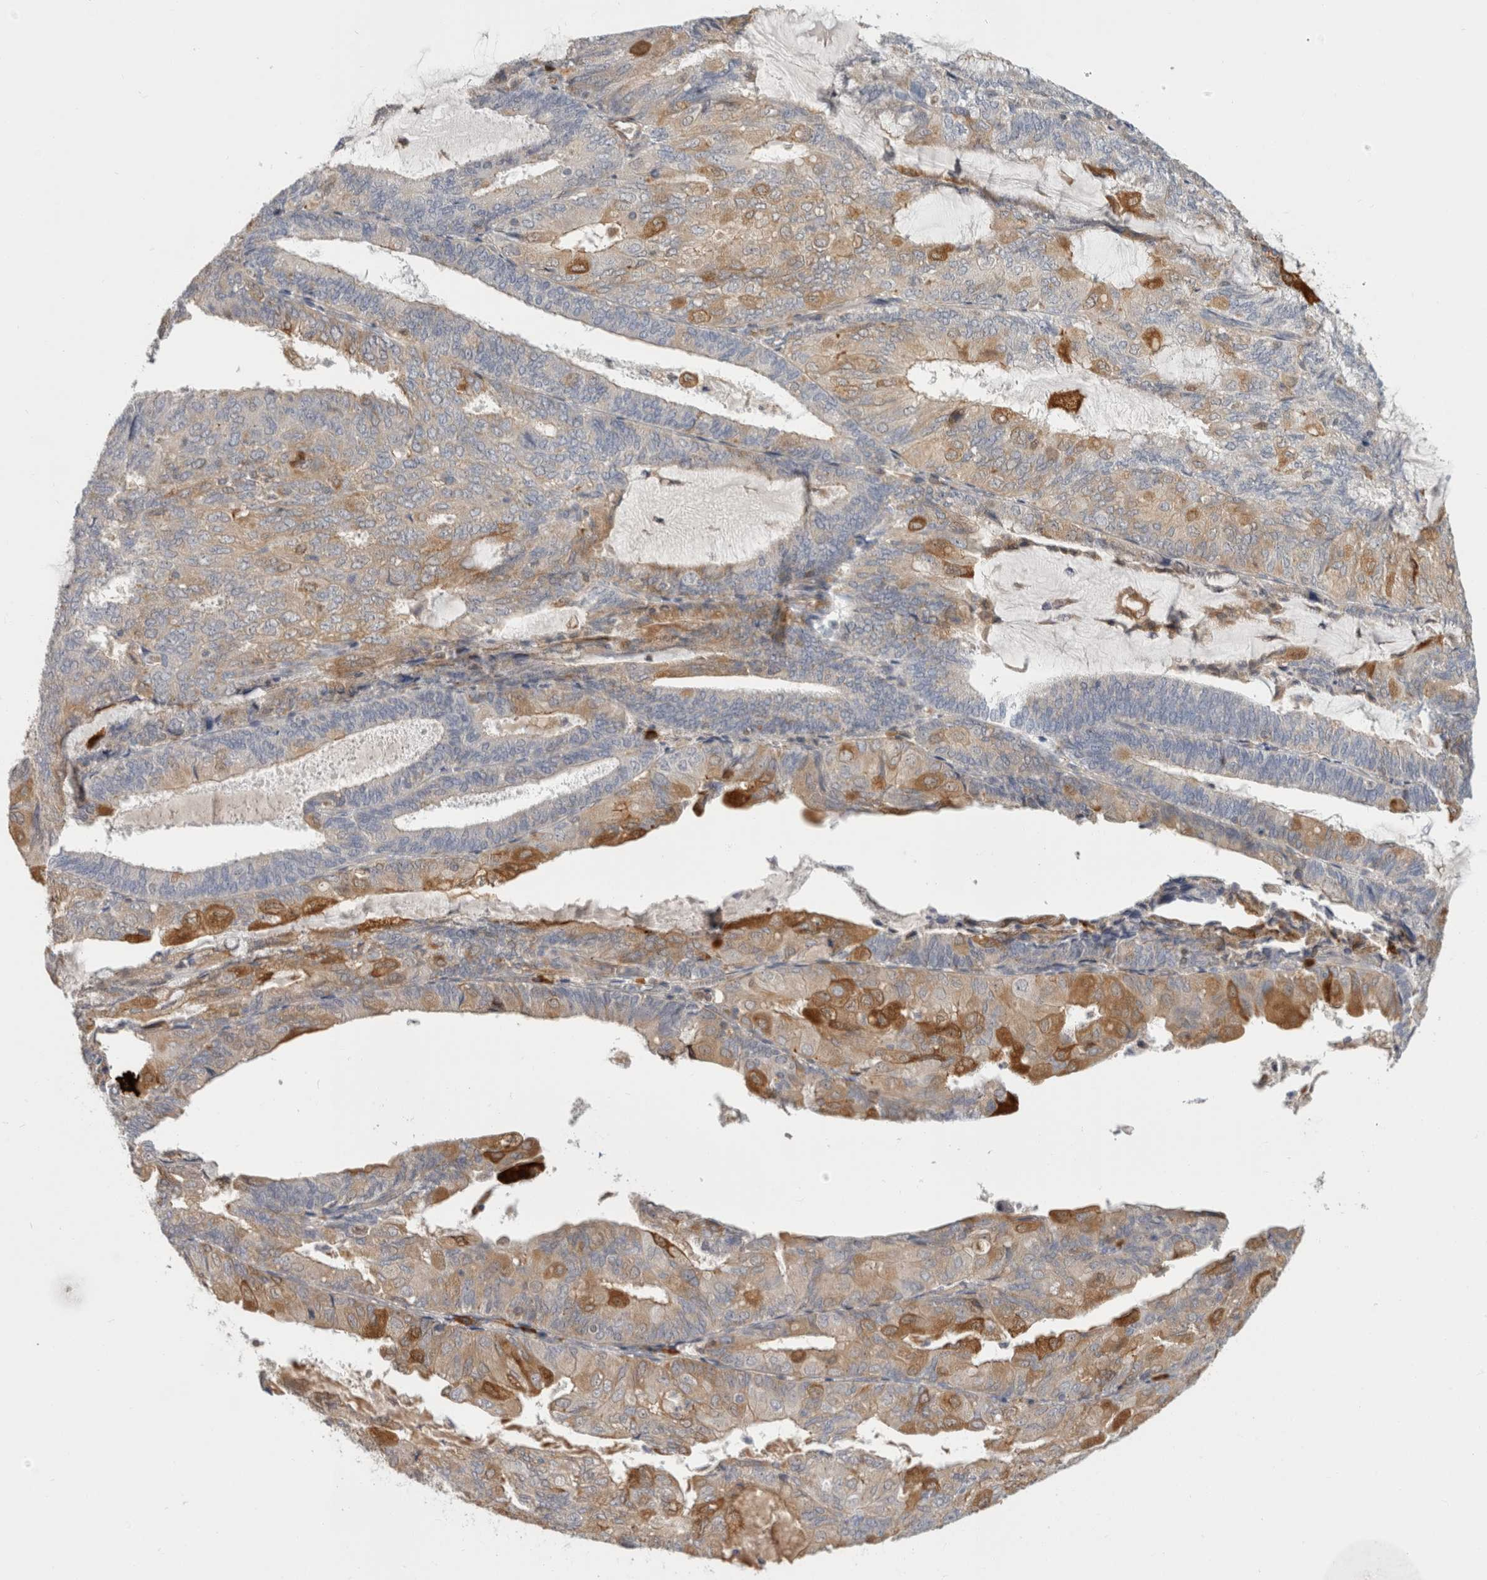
{"staining": {"intensity": "moderate", "quantity": "<25%", "location": "cytoplasmic/membranous"}, "tissue": "endometrial cancer", "cell_type": "Tumor cells", "image_type": "cancer", "snomed": [{"axis": "morphology", "description": "Adenocarcinoma, NOS"}, {"axis": "topography", "description": "Endometrium"}], "caption": "Adenocarcinoma (endometrial) stained for a protein (brown) shows moderate cytoplasmic/membranous positive expression in about <25% of tumor cells.", "gene": "APOL2", "patient": {"sex": "female", "age": 81}}